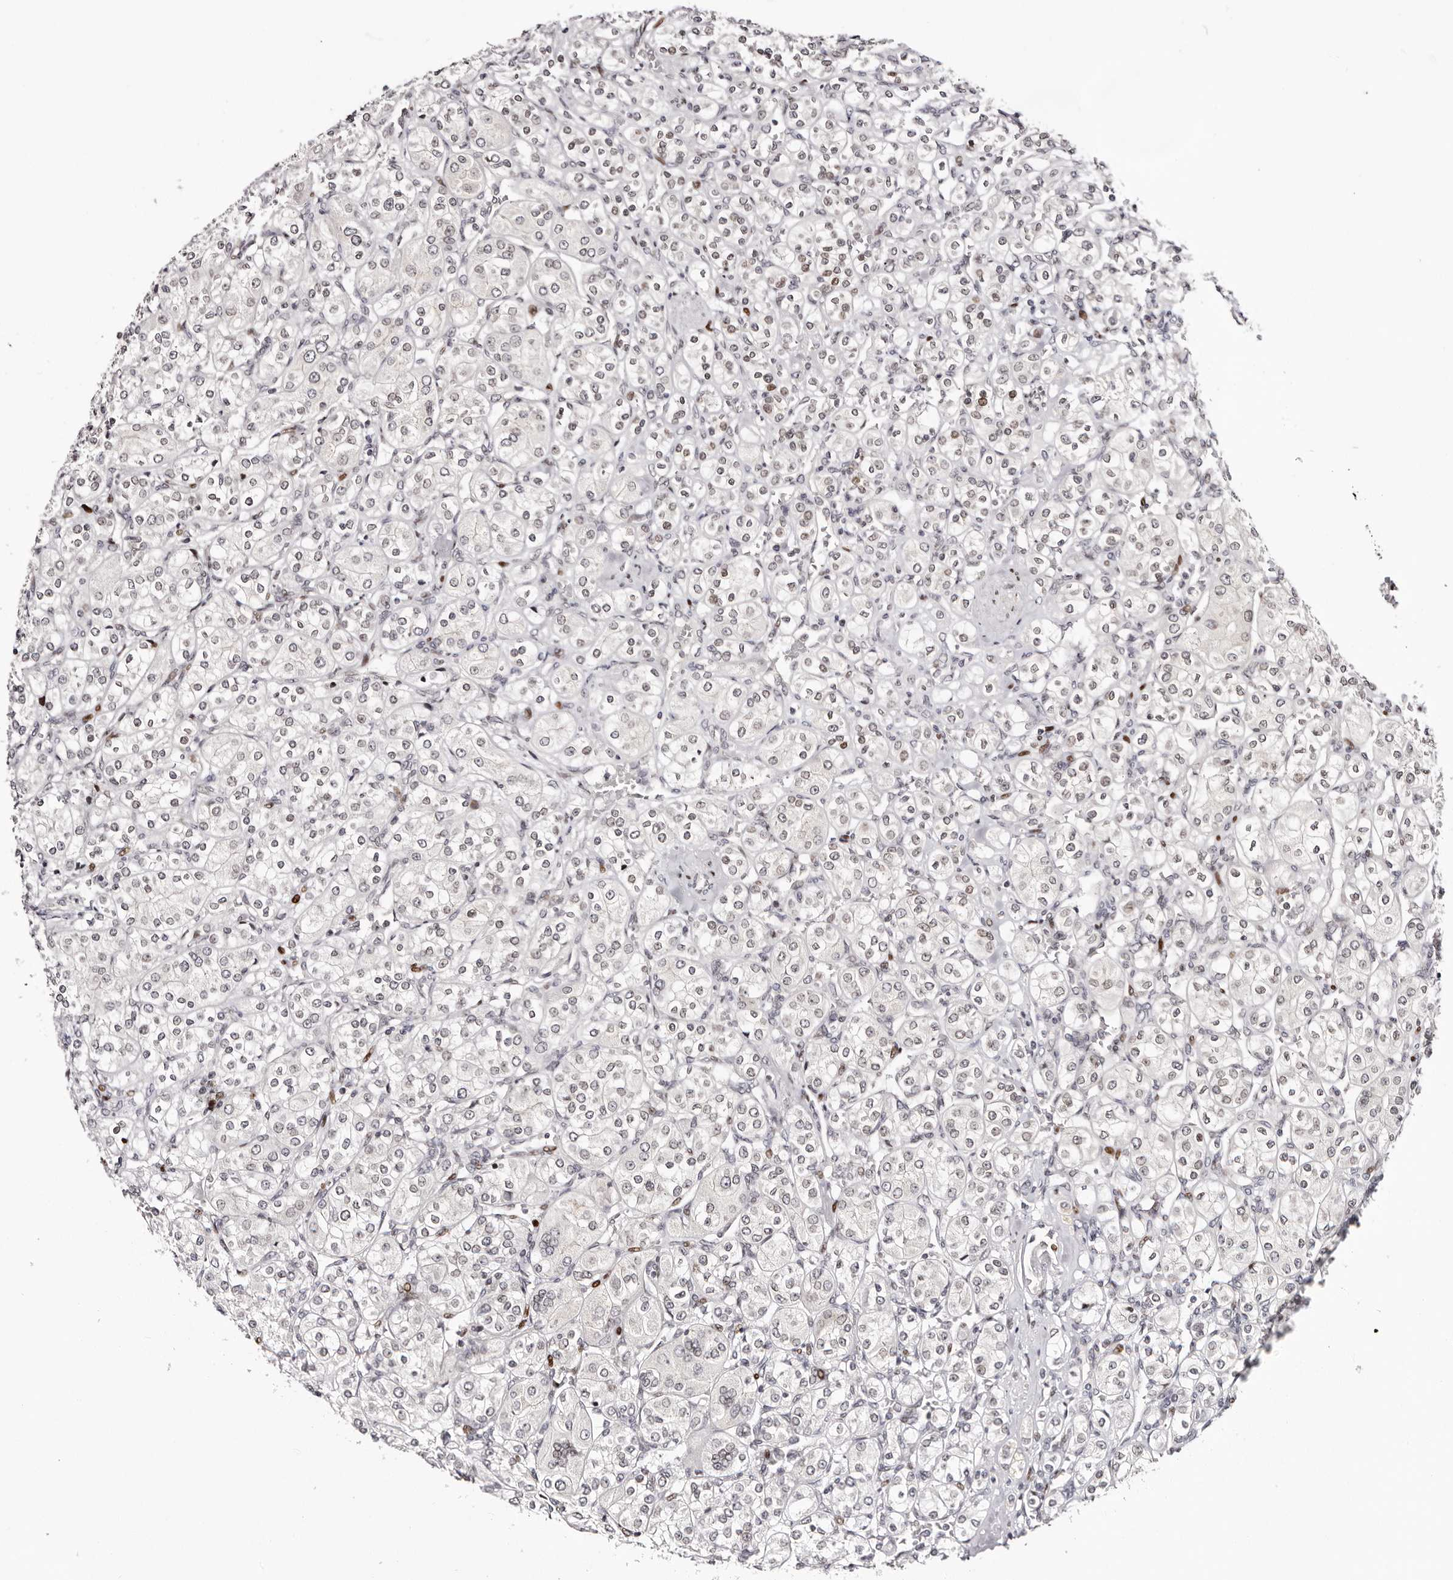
{"staining": {"intensity": "weak", "quantity": ">75%", "location": "nuclear"}, "tissue": "renal cancer", "cell_type": "Tumor cells", "image_type": "cancer", "snomed": [{"axis": "morphology", "description": "Adenocarcinoma, NOS"}, {"axis": "topography", "description": "Kidney"}], "caption": "IHC of renal cancer (adenocarcinoma) shows low levels of weak nuclear positivity in about >75% of tumor cells.", "gene": "NUP153", "patient": {"sex": "male", "age": 77}}